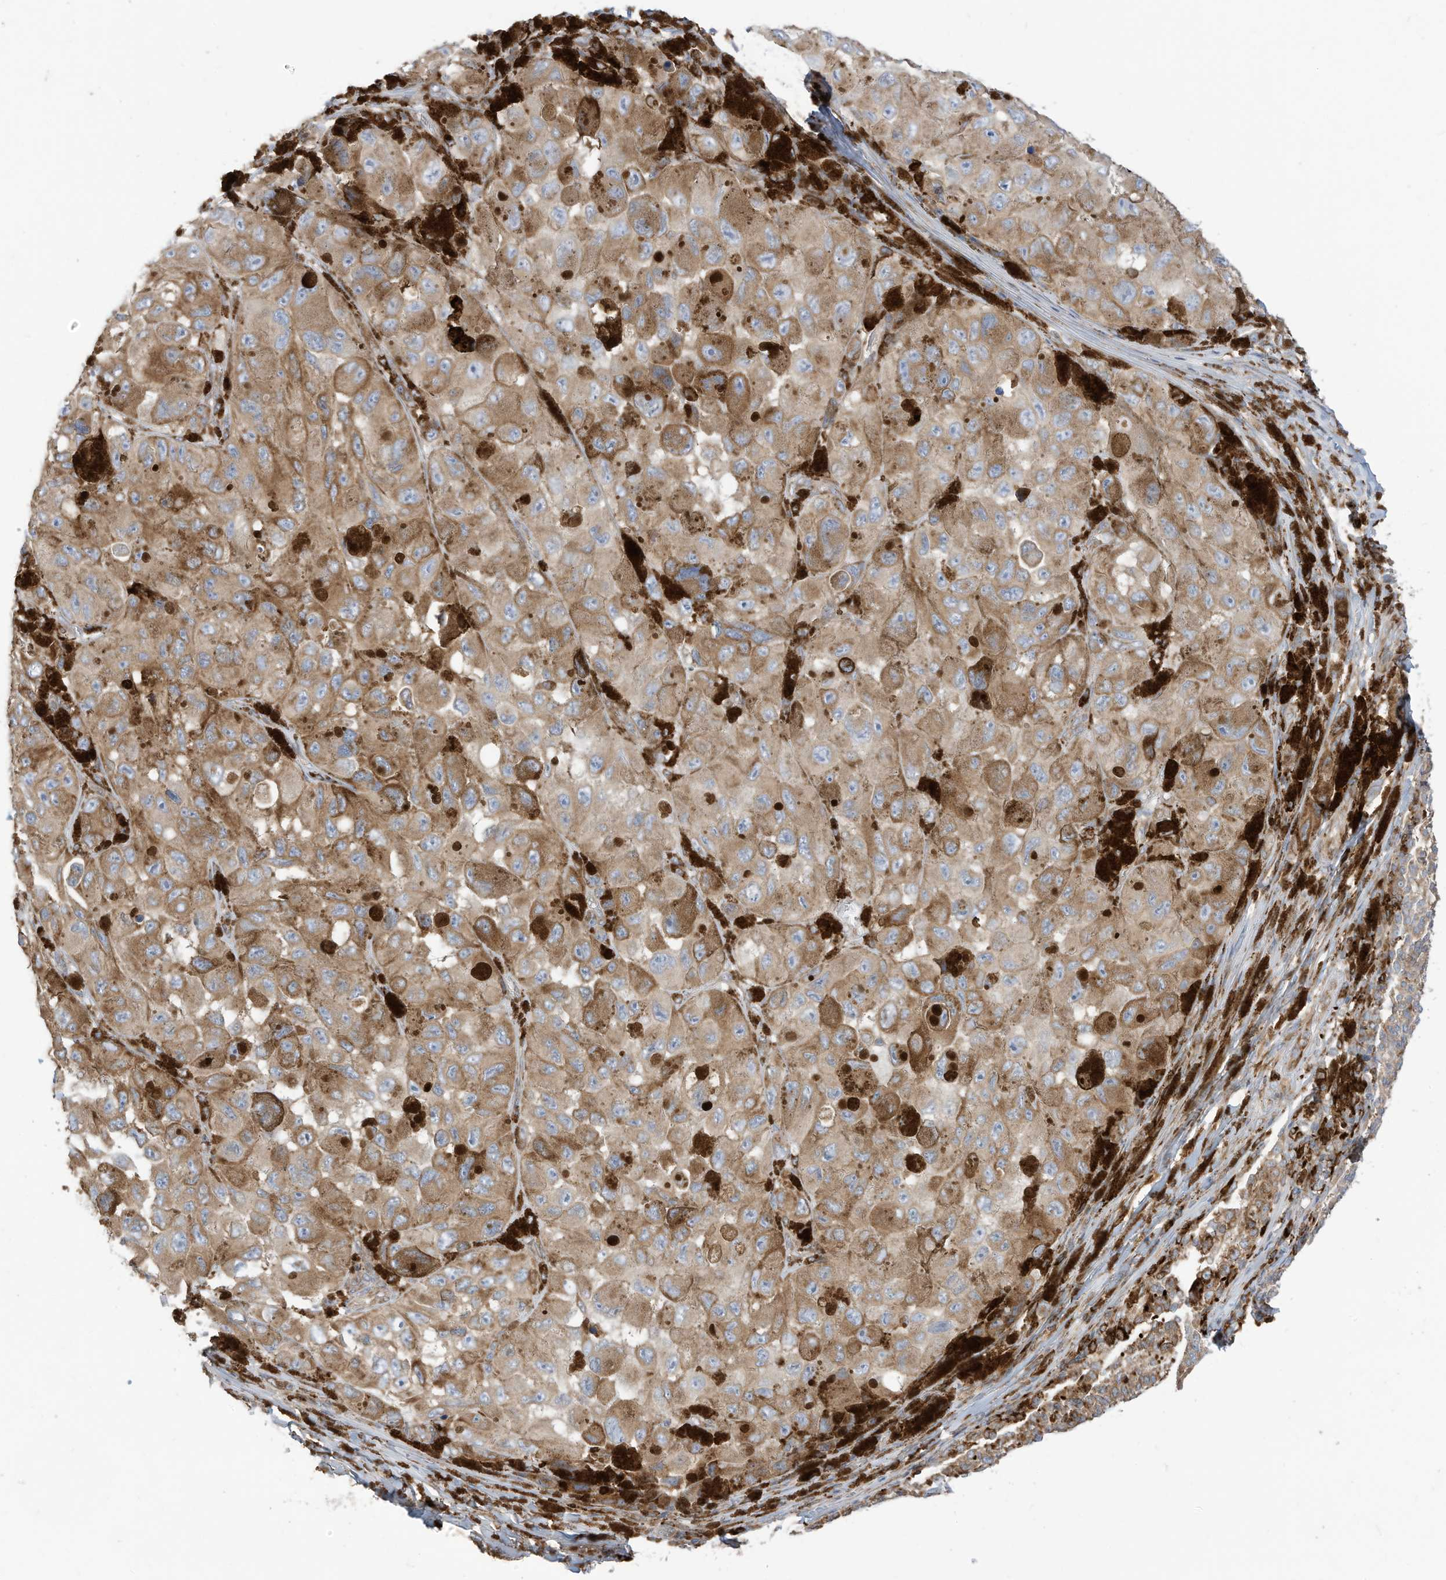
{"staining": {"intensity": "moderate", "quantity": ">75%", "location": "cytoplasmic/membranous"}, "tissue": "melanoma", "cell_type": "Tumor cells", "image_type": "cancer", "snomed": [{"axis": "morphology", "description": "Malignant melanoma, NOS"}, {"axis": "topography", "description": "Skin"}], "caption": "This is a photomicrograph of immunohistochemistry staining of malignant melanoma, which shows moderate positivity in the cytoplasmic/membranous of tumor cells.", "gene": "TRNAU1AP", "patient": {"sex": "female", "age": 73}}